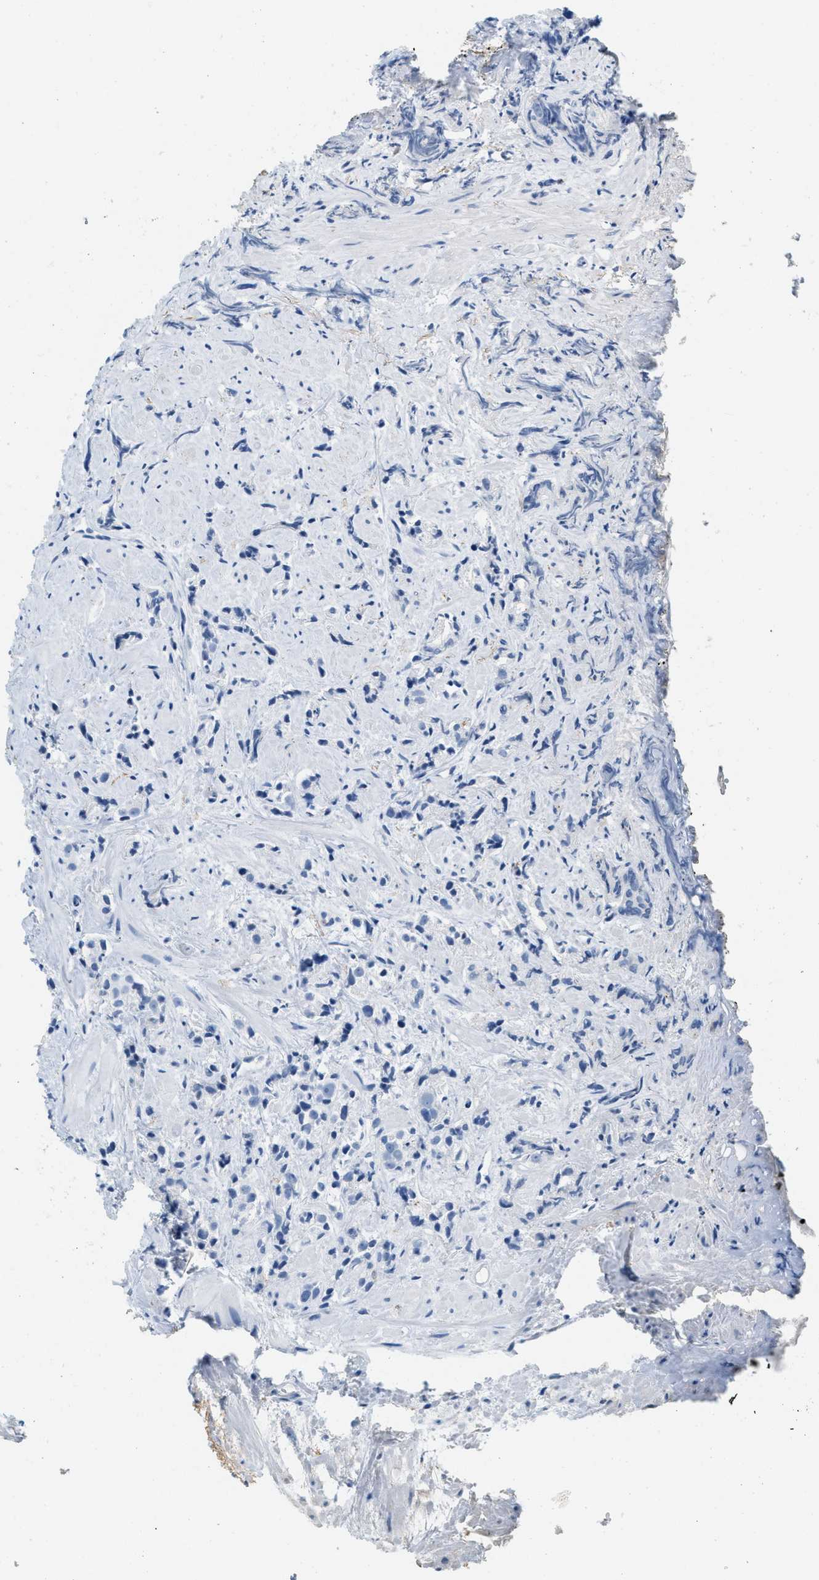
{"staining": {"intensity": "negative", "quantity": "none", "location": "none"}, "tissue": "prostate cancer", "cell_type": "Tumor cells", "image_type": "cancer", "snomed": [{"axis": "morphology", "description": "Adenocarcinoma, Low grade"}, {"axis": "topography", "description": "Prostate"}], "caption": "This image is of prostate low-grade adenocarcinoma stained with immunohistochemistry (IHC) to label a protein in brown with the nuclei are counter-stained blue. There is no positivity in tumor cells. (DAB IHC with hematoxylin counter stain).", "gene": "LCN2", "patient": {"sex": "male", "age": 89}}